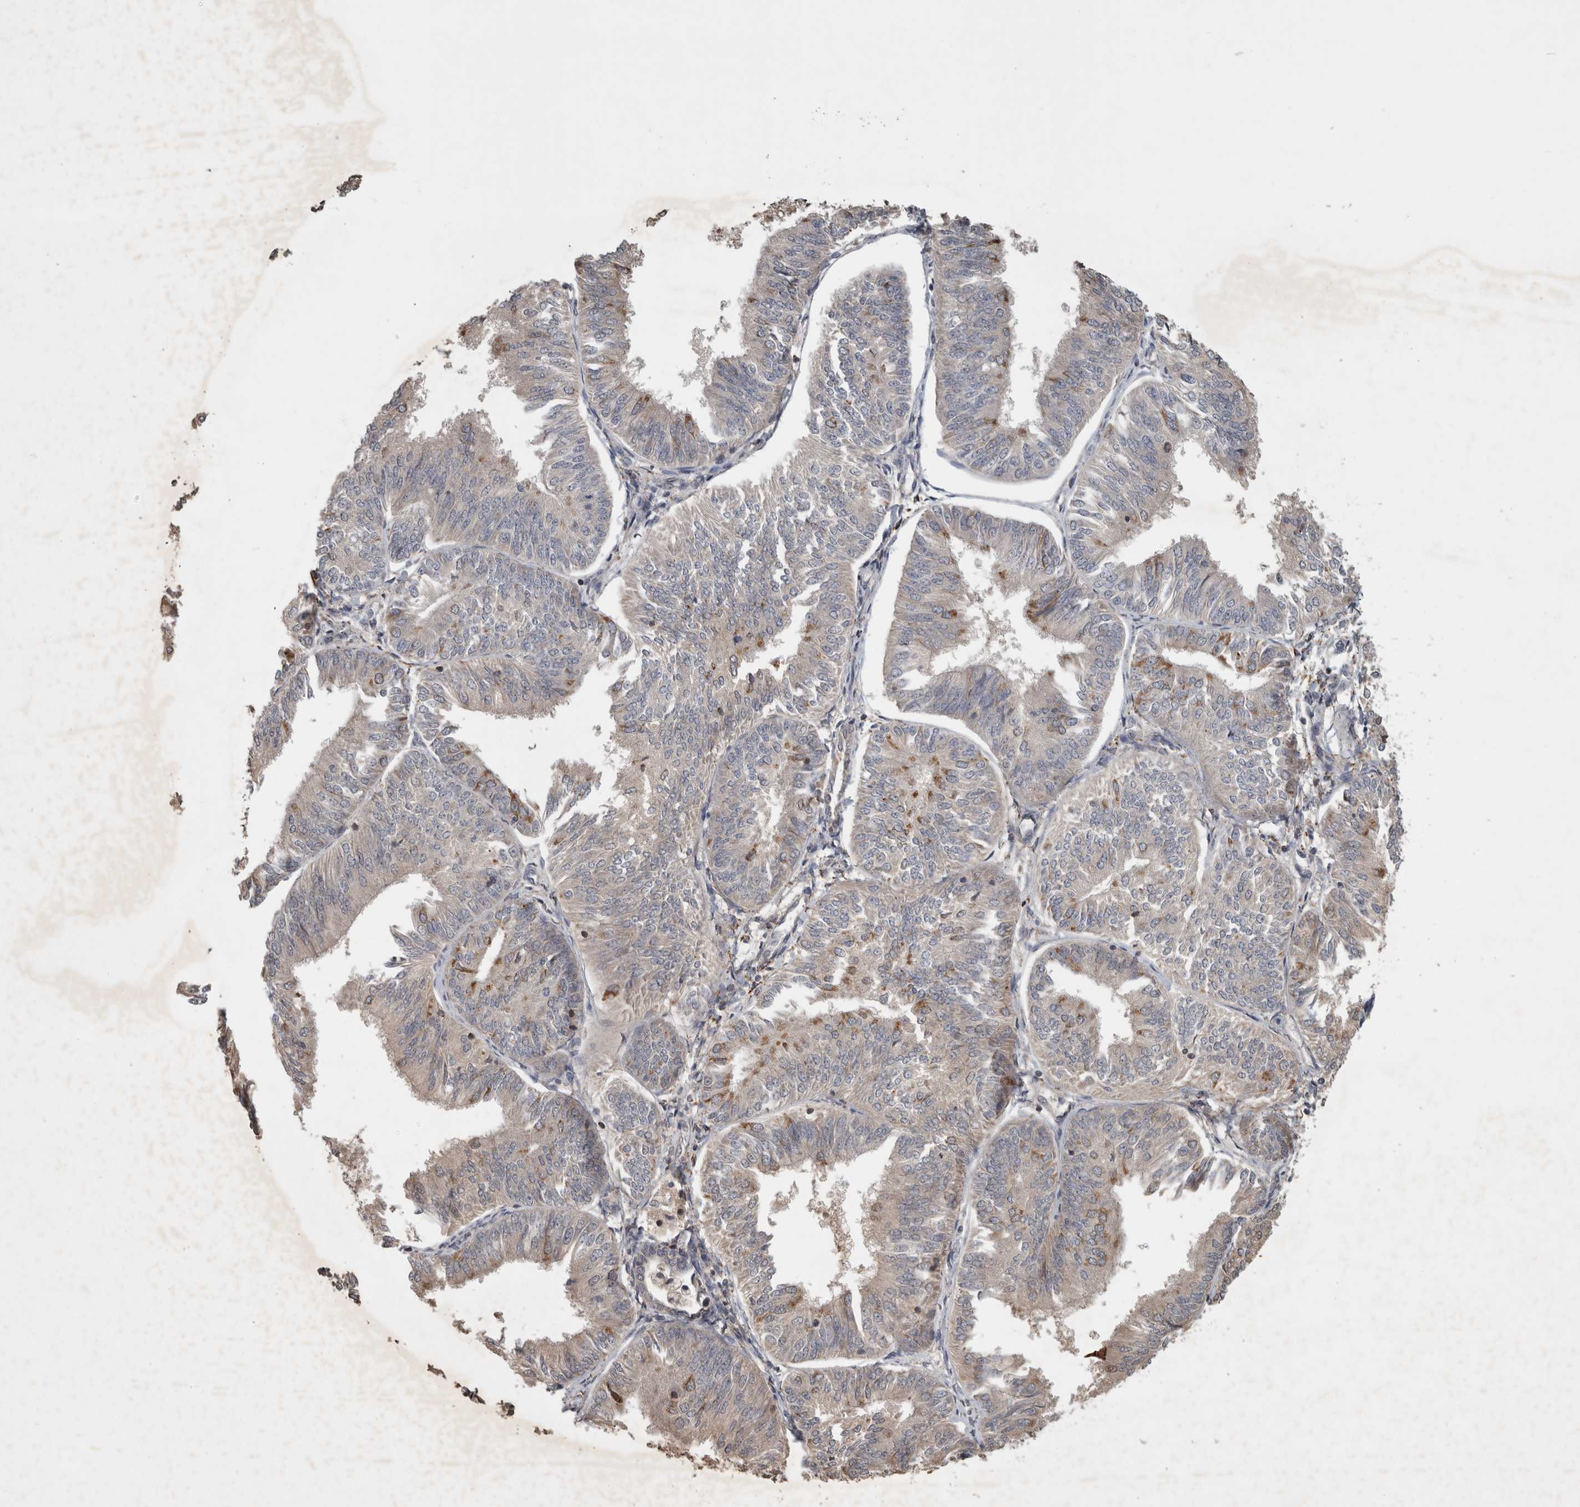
{"staining": {"intensity": "weak", "quantity": "25%-75%", "location": "cytoplasmic/membranous"}, "tissue": "endometrial cancer", "cell_type": "Tumor cells", "image_type": "cancer", "snomed": [{"axis": "morphology", "description": "Adenocarcinoma, NOS"}, {"axis": "topography", "description": "Endometrium"}], "caption": "DAB immunohistochemical staining of endometrial cancer reveals weak cytoplasmic/membranous protein positivity in approximately 25%-75% of tumor cells.", "gene": "SERAC1", "patient": {"sex": "female", "age": 58}}